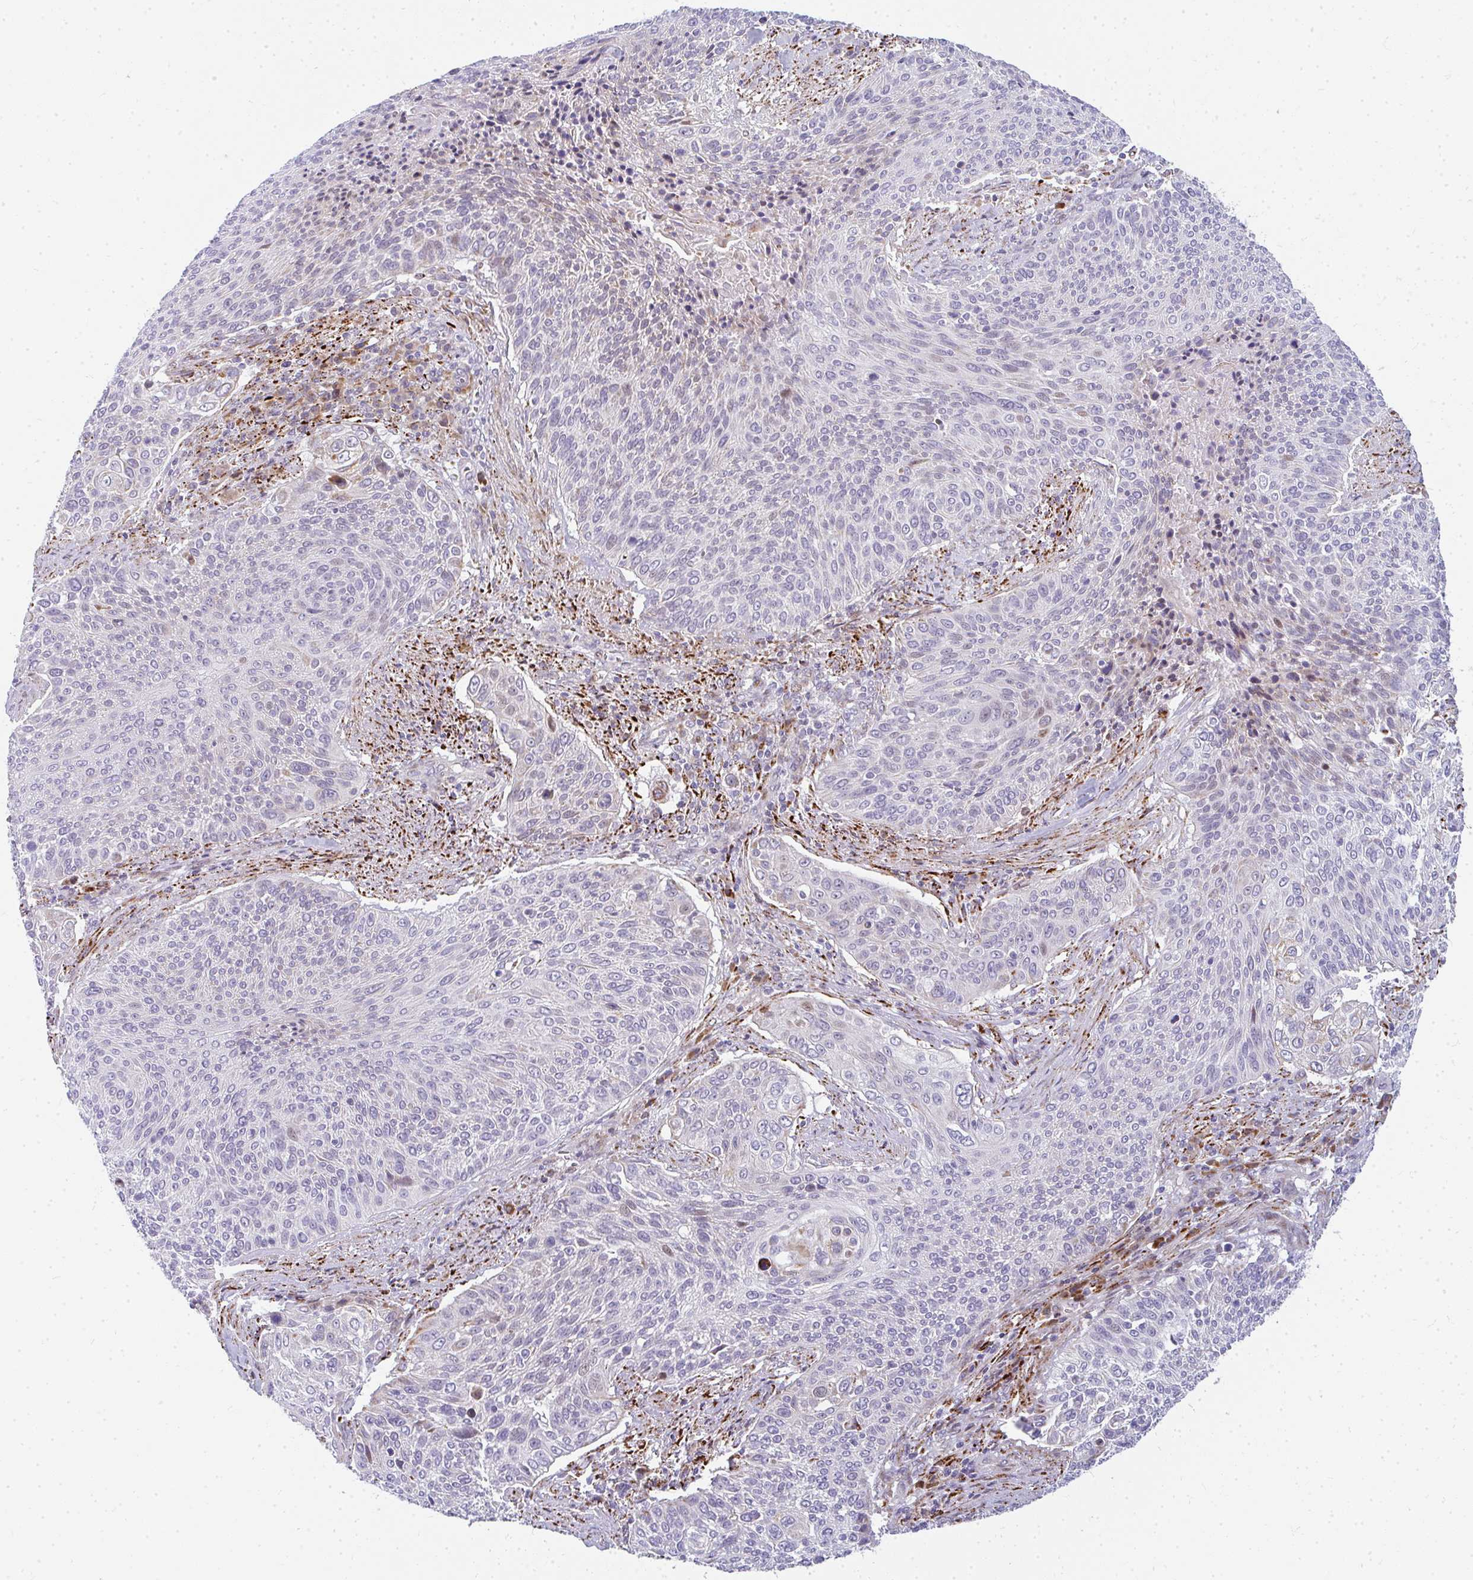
{"staining": {"intensity": "negative", "quantity": "none", "location": "none"}, "tissue": "cervical cancer", "cell_type": "Tumor cells", "image_type": "cancer", "snomed": [{"axis": "morphology", "description": "Squamous cell carcinoma, NOS"}, {"axis": "topography", "description": "Cervix"}], "caption": "The immunohistochemistry histopathology image has no significant staining in tumor cells of squamous cell carcinoma (cervical) tissue.", "gene": "PLA2G5", "patient": {"sex": "female", "age": 31}}